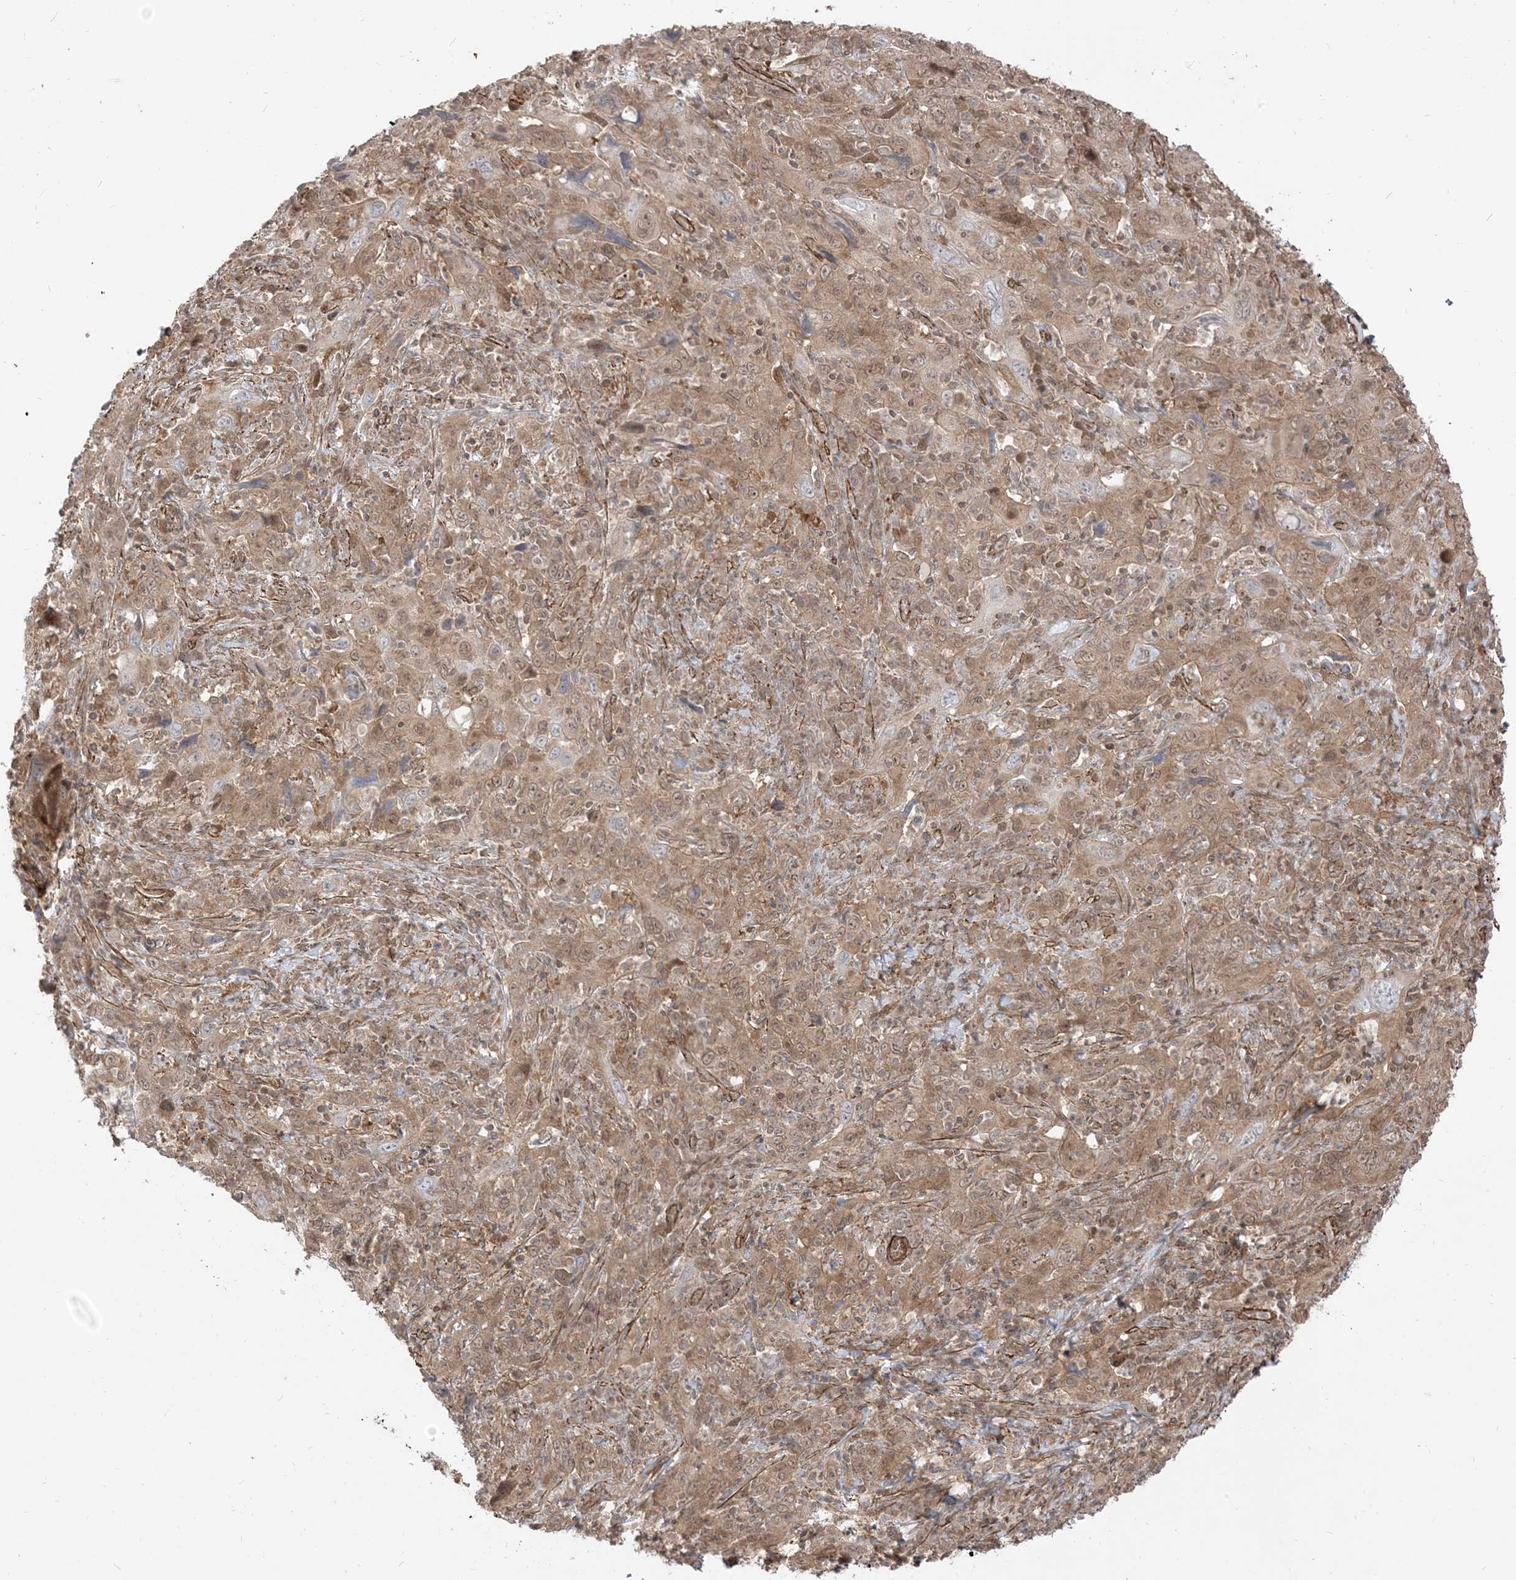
{"staining": {"intensity": "moderate", "quantity": ">75%", "location": "cytoplasmic/membranous,nuclear"}, "tissue": "cervical cancer", "cell_type": "Tumor cells", "image_type": "cancer", "snomed": [{"axis": "morphology", "description": "Squamous cell carcinoma, NOS"}, {"axis": "topography", "description": "Cervix"}], "caption": "A photomicrograph of human cervical squamous cell carcinoma stained for a protein exhibits moderate cytoplasmic/membranous and nuclear brown staining in tumor cells. Nuclei are stained in blue.", "gene": "TBCC", "patient": {"sex": "female", "age": 46}}